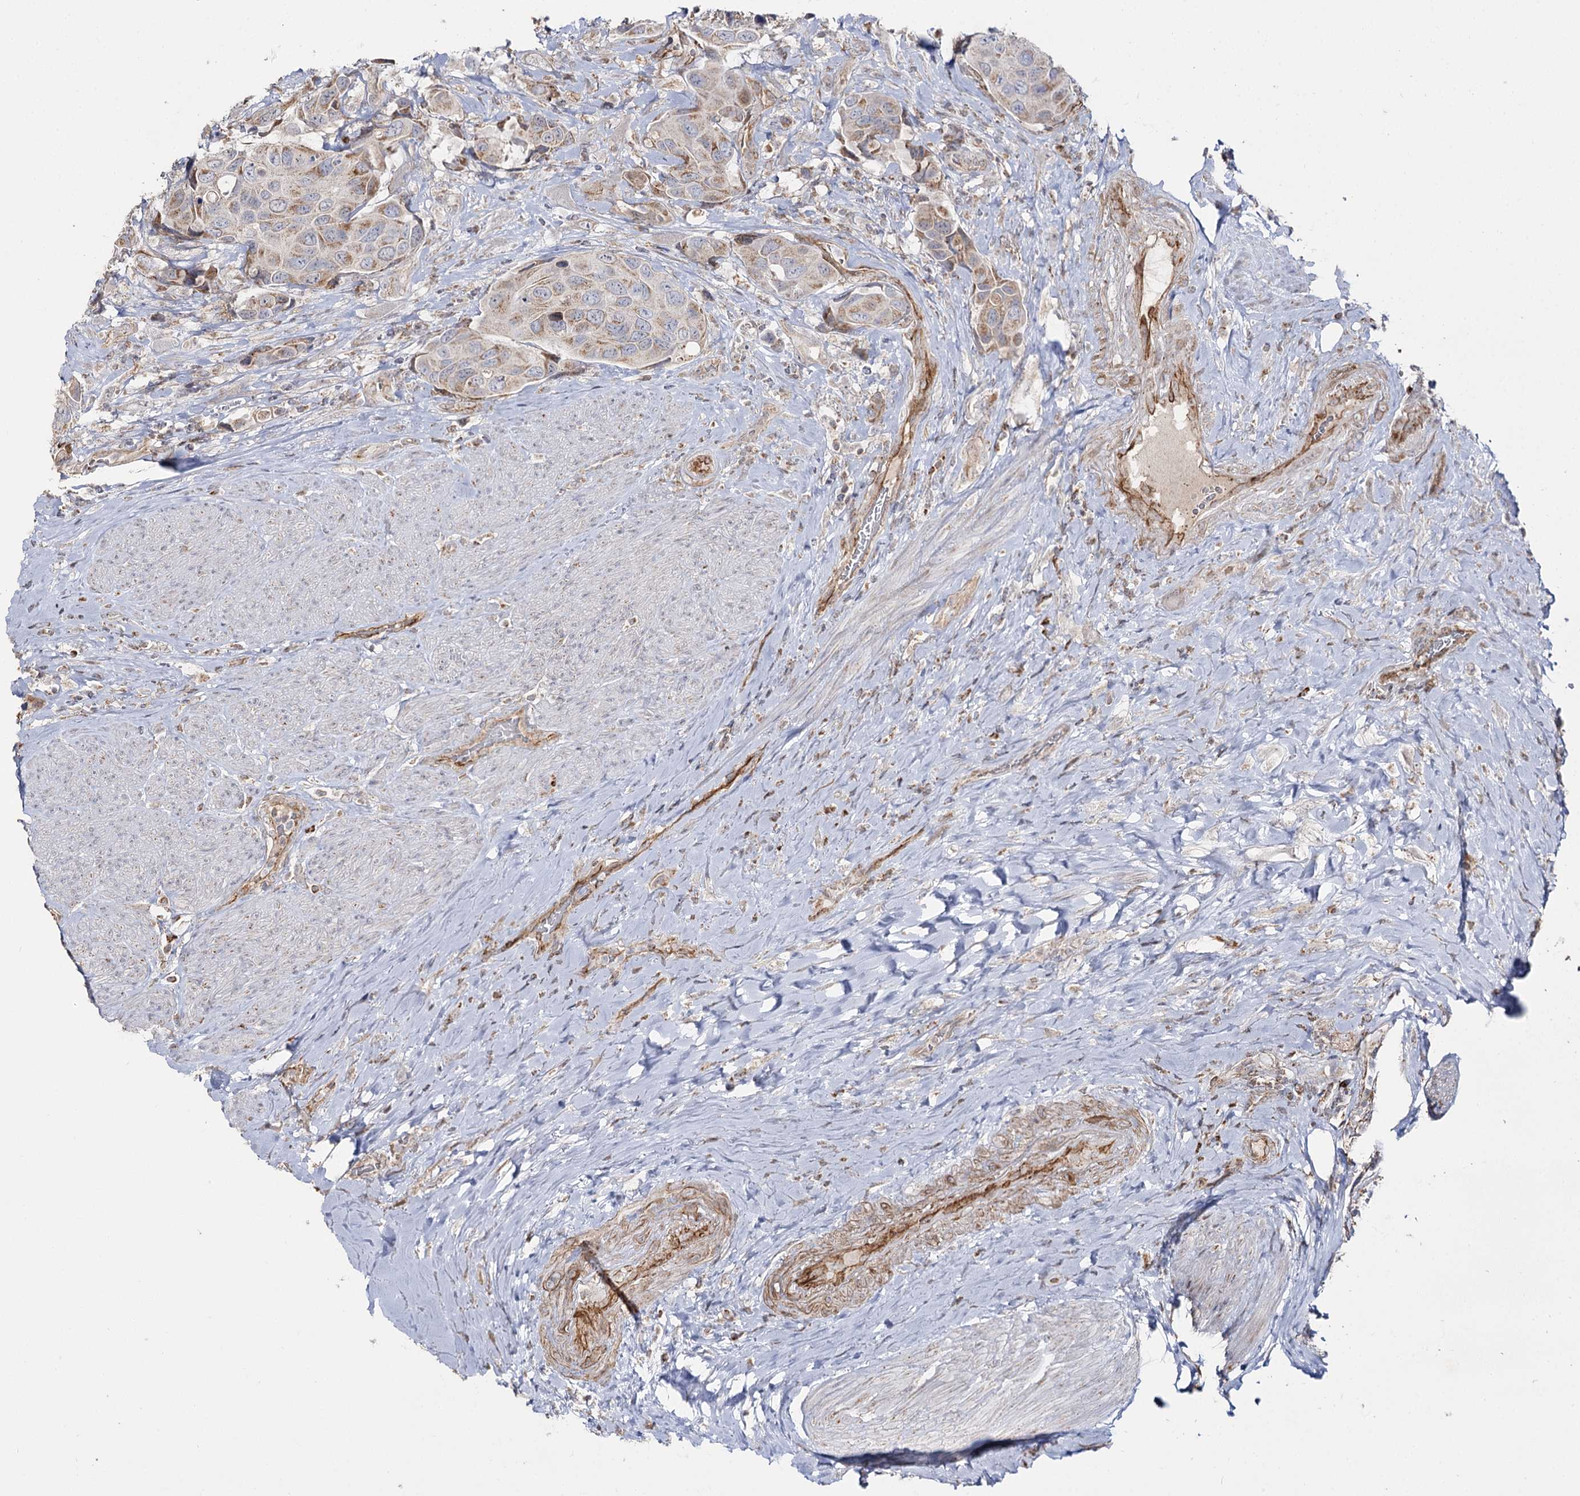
{"staining": {"intensity": "weak", "quantity": "25%-75%", "location": "cytoplasmic/membranous"}, "tissue": "urothelial cancer", "cell_type": "Tumor cells", "image_type": "cancer", "snomed": [{"axis": "morphology", "description": "Urothelial carcinoma, High grade"}, {"axis": "topography", "description": "Urinary bladder"}], "caption": "This is an image of IHC staining of high-grade urothelial carcinoma, which shows weak positivity in the cytoplasmic/membranous of tumor cells.", "gene": "CBR4", "patient": {"sex": "male", "age": 74}}